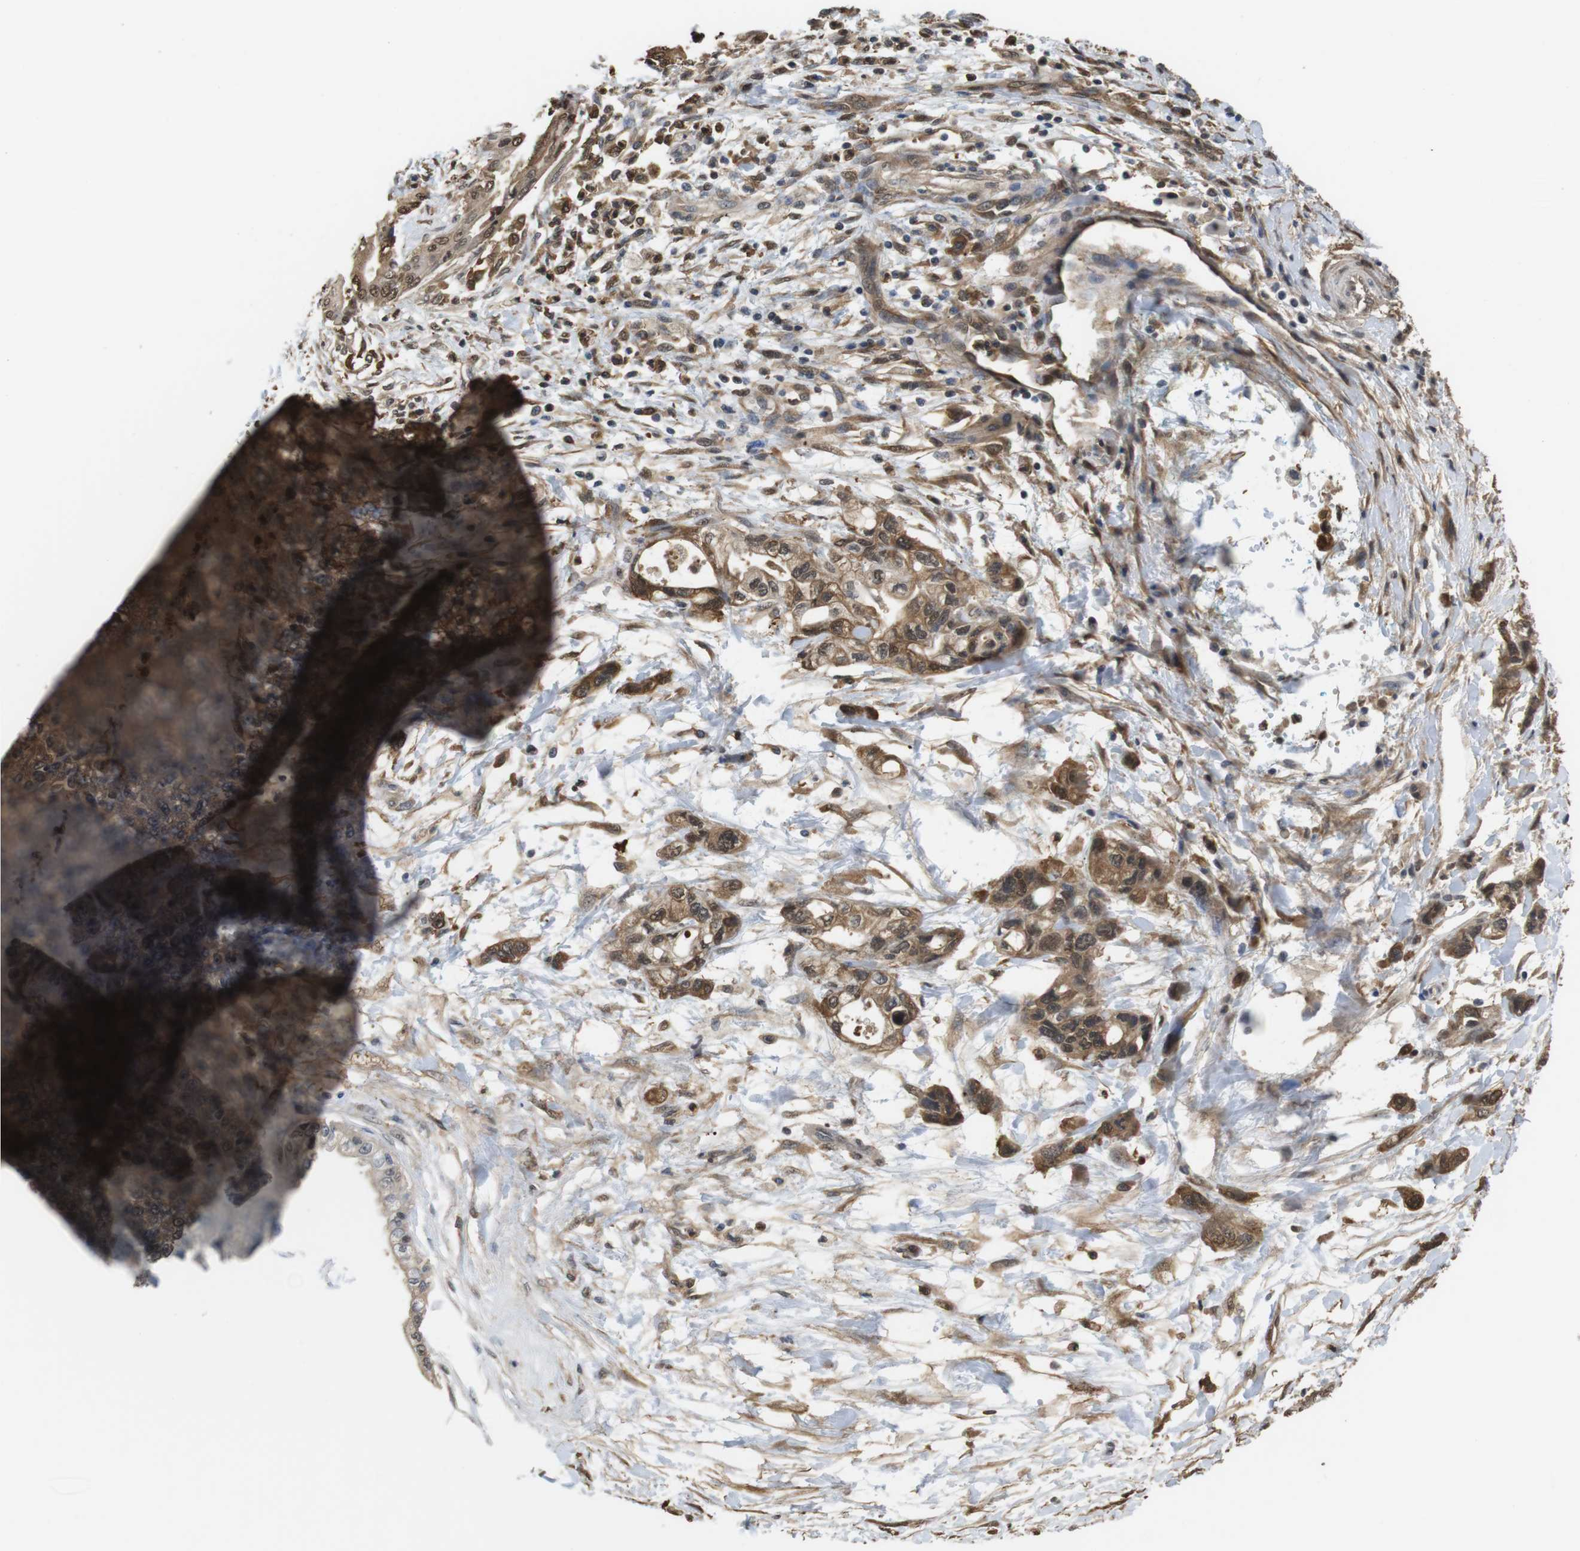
{"staining": {"intensity": "moderate", "quantity": ">75%", "location": "cytoplasmic/membranous,nuclear"}, "tissue": "pancreatic cancer", "cell_type": "Tumor cells", "image_type": "cancer", "snomed": [{"axis": "morphology", "description": "Adenocarcinoma, NOS"}, {"axis": "topography", "description": "Pancreas"}], "caption": "A histopathology image of human adenocarcinoma (pancreatic) stained for a protein exhibits moderate cytoplasmic/membranous and nuclear brown staining in tumor cells. The staining was performed using DAB (3,3'-diaminobenzidine), with brown indicating positive protein expression. Nuclei are stained blue with hematoxylin.", "gene": "LDHA", "patient": {"sex": "male", "age": 56}}